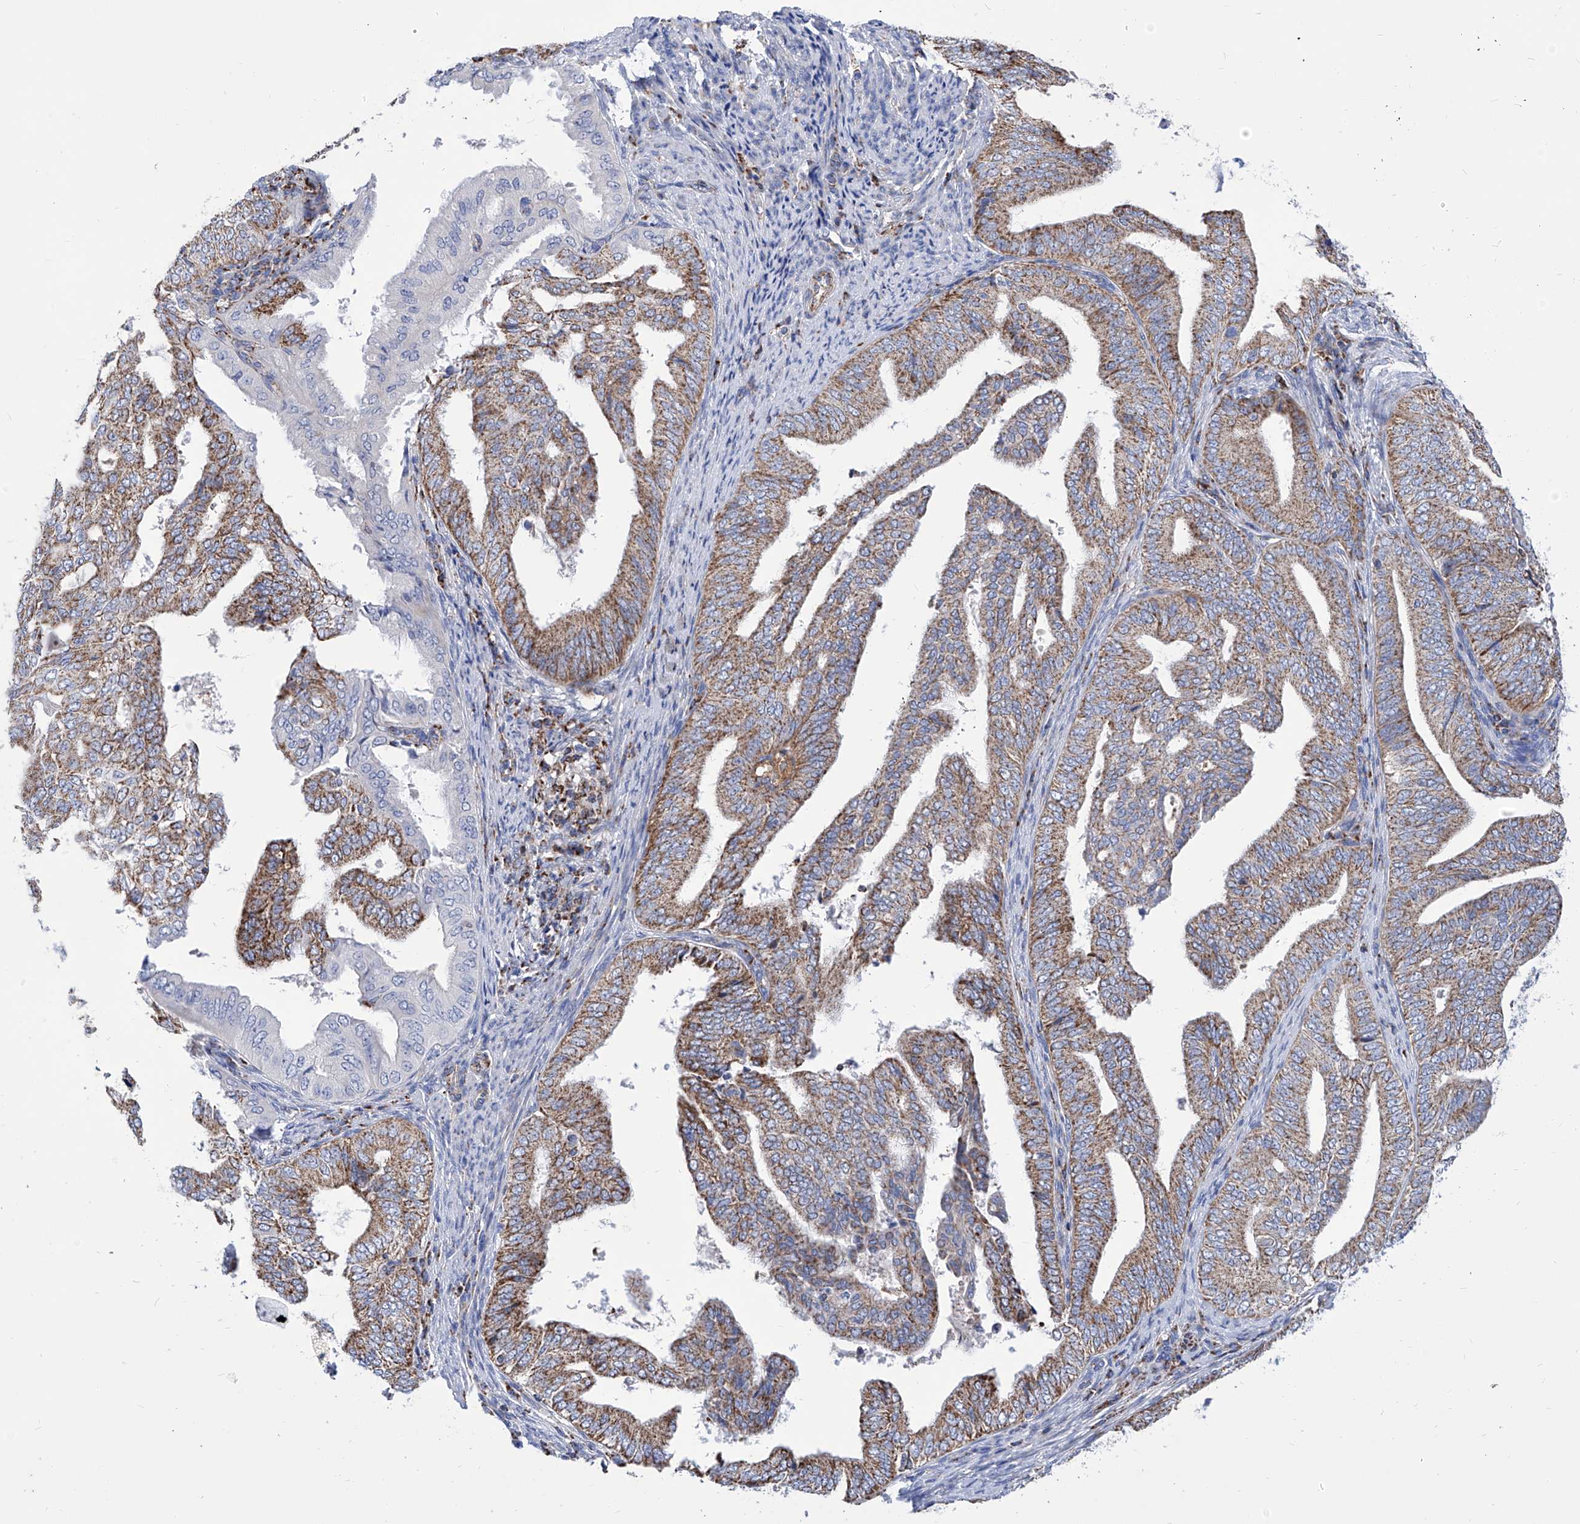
{"staining": {"intensity": "moderate", "quantity": ">75%", "location": "cytoplasmic/membranous"}, "tissue": "endometrial cancer", "cell_type": "Tumor cells", "image_type": "cancer", "snomed": [{"axis": "morphology", "description": "Adenocarcinoma, NOS"}, {"axis": "topography", "description": "Endometrium"}], "caption": "This photomicrograph demonstrates immunohistochemistry staining of human endometrial cancer (adenocarcinoma), with medium moderate cytoplasmic/membranous expression in approximately >75% of tumor cells.", "gene": "SRBD1", "patient": {"sex": "female", "age": 58}}